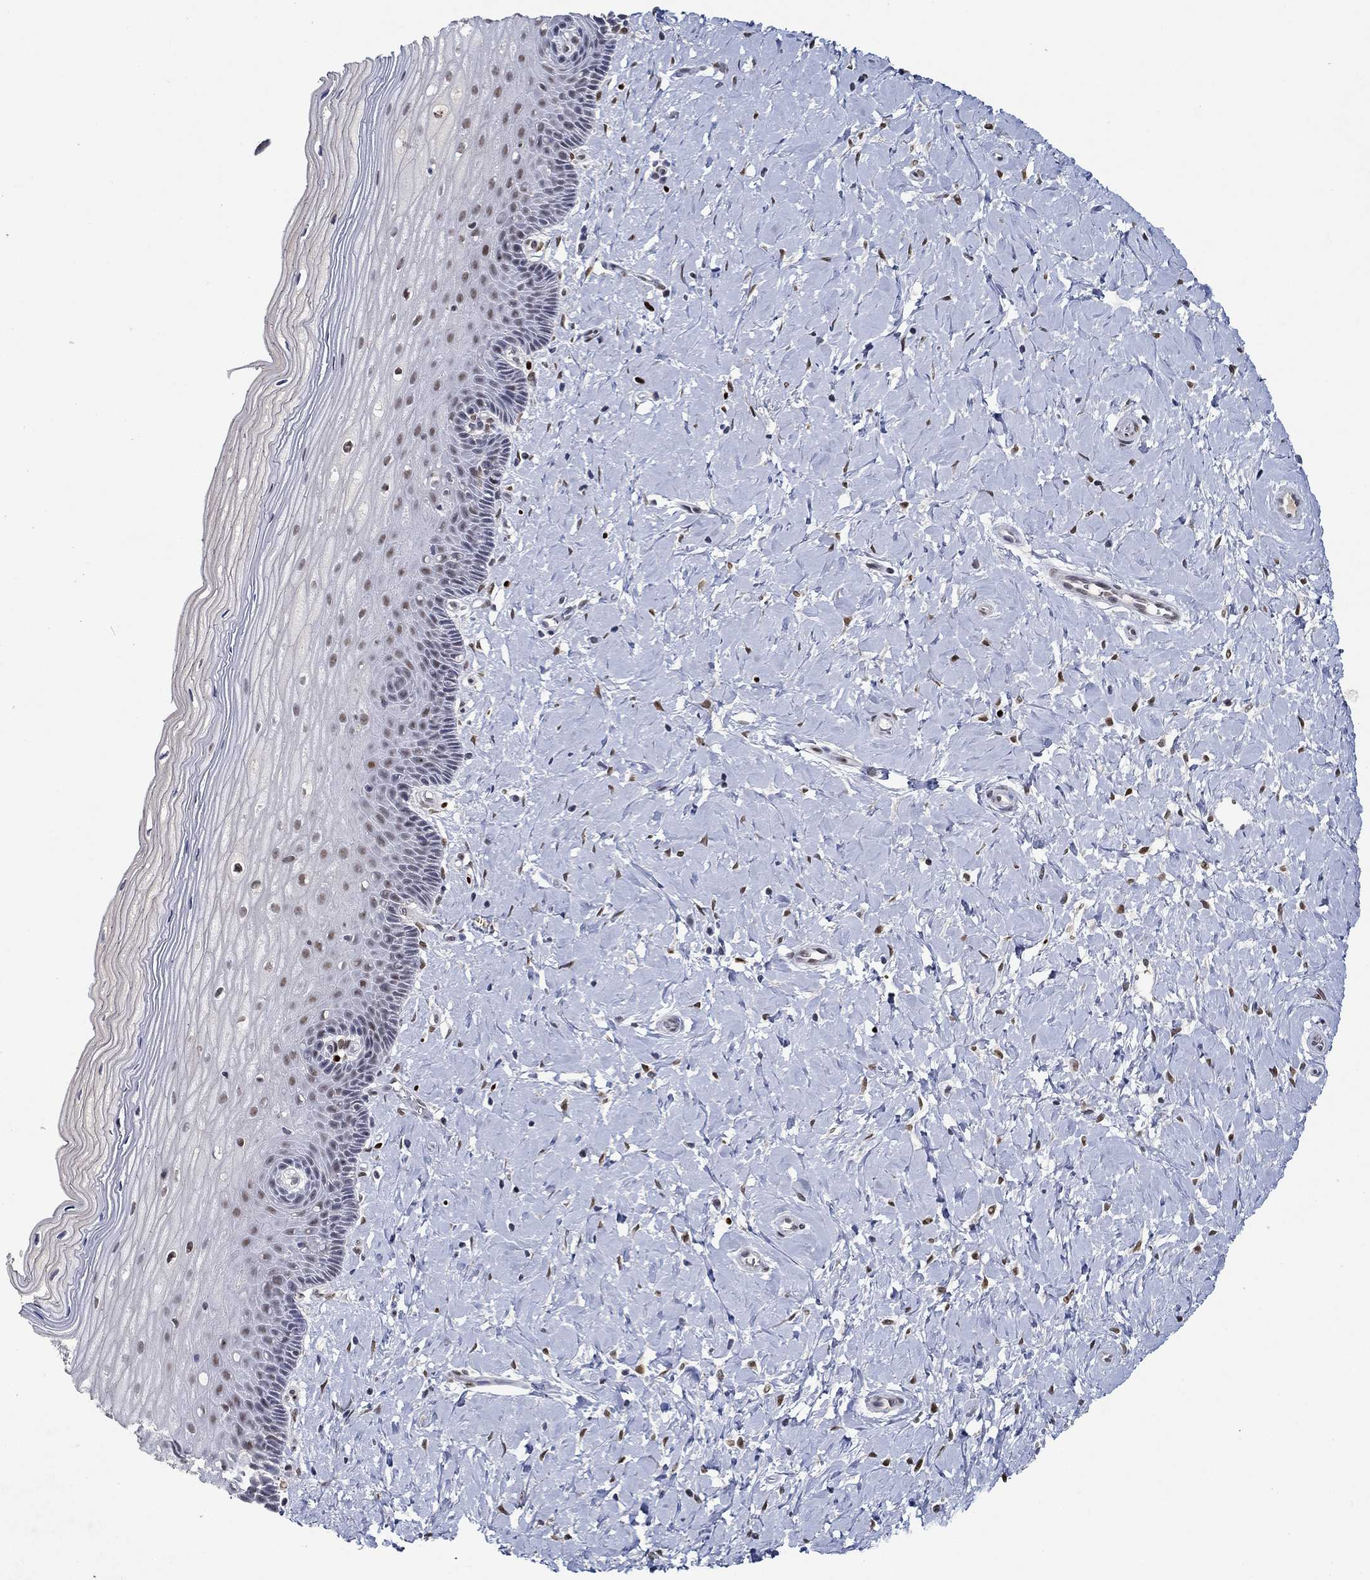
{"staining": {"intensity": "moderate", "quantity": "25%-75%", "location": "nuclear"}, "tissue": "cervix", "cell_type": "Glandular cells", "image_type": "normal", "snomed": [{"axis": "morphology", "description": "Normal tissue, NOS"}, {"axis": "topography", "description": "Cervix"}], "caption": "IHC of normal human cervix exhibits medium levels of moderate nuclear staining in approximately 25%-75% of glandular cells.", "gene": "GATA2", "patient": {"sex": "female", "age": 37}}